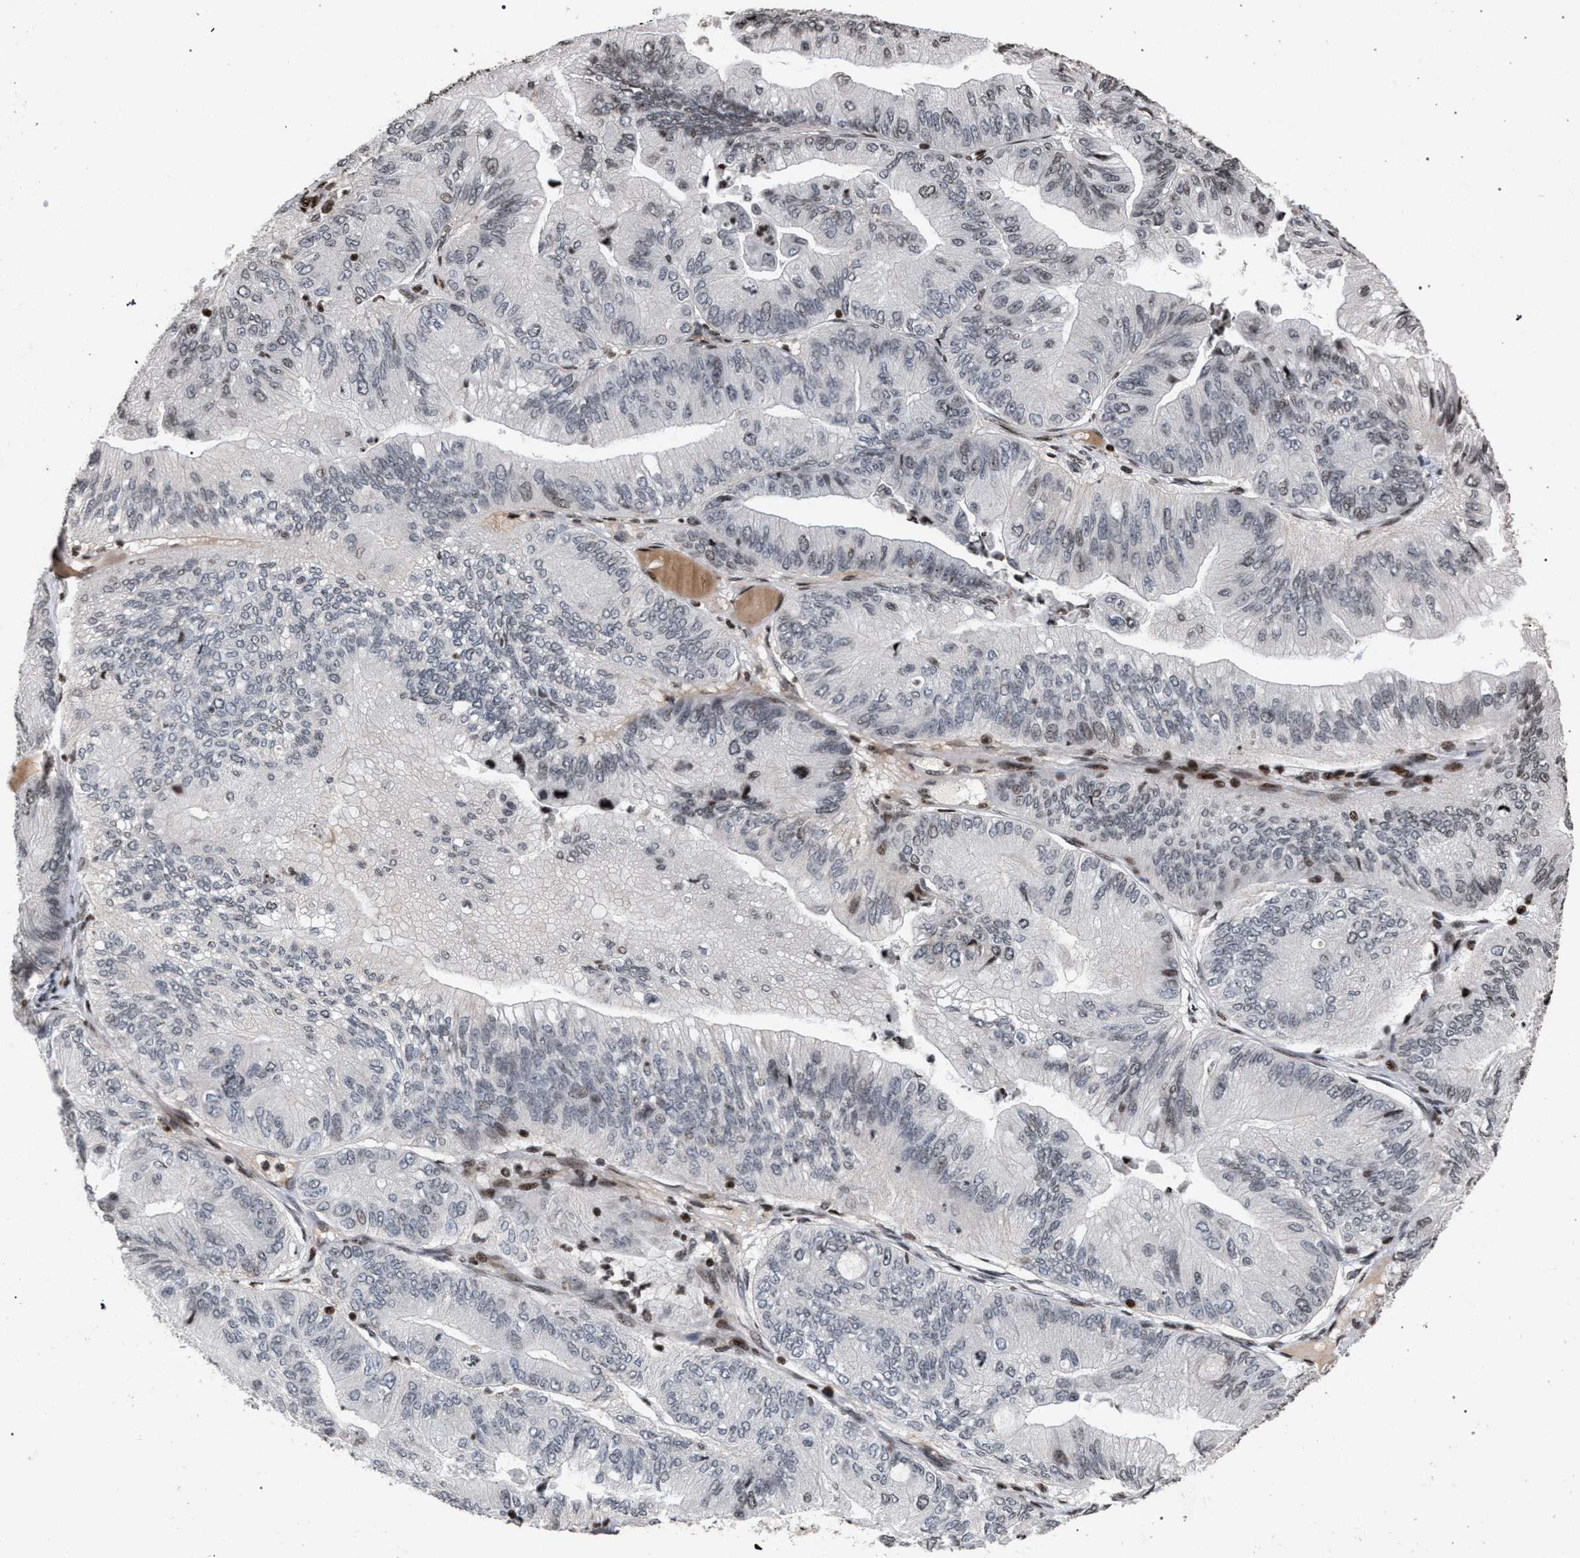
{"staining": {"intensity": "weak", "quantity": "<25%", "location": "nuclear"}, "tissue": "ovarian cancer", "cell_type": "Tumor cells", "image_type": "cancer", "snomed": [{"axis": "morphology", "description": "Cystadenocarcinoma, mucinous, NOS"}, {"axis": "topography", "description": "Ovary"}], "caption": "Micrograph shows no protein staining in tumor cells of mucinous cystadenocarcinoma (ovarian) tissue.", "gene": "FOXD3", "patient": {"sex": "female", "age": 61}}